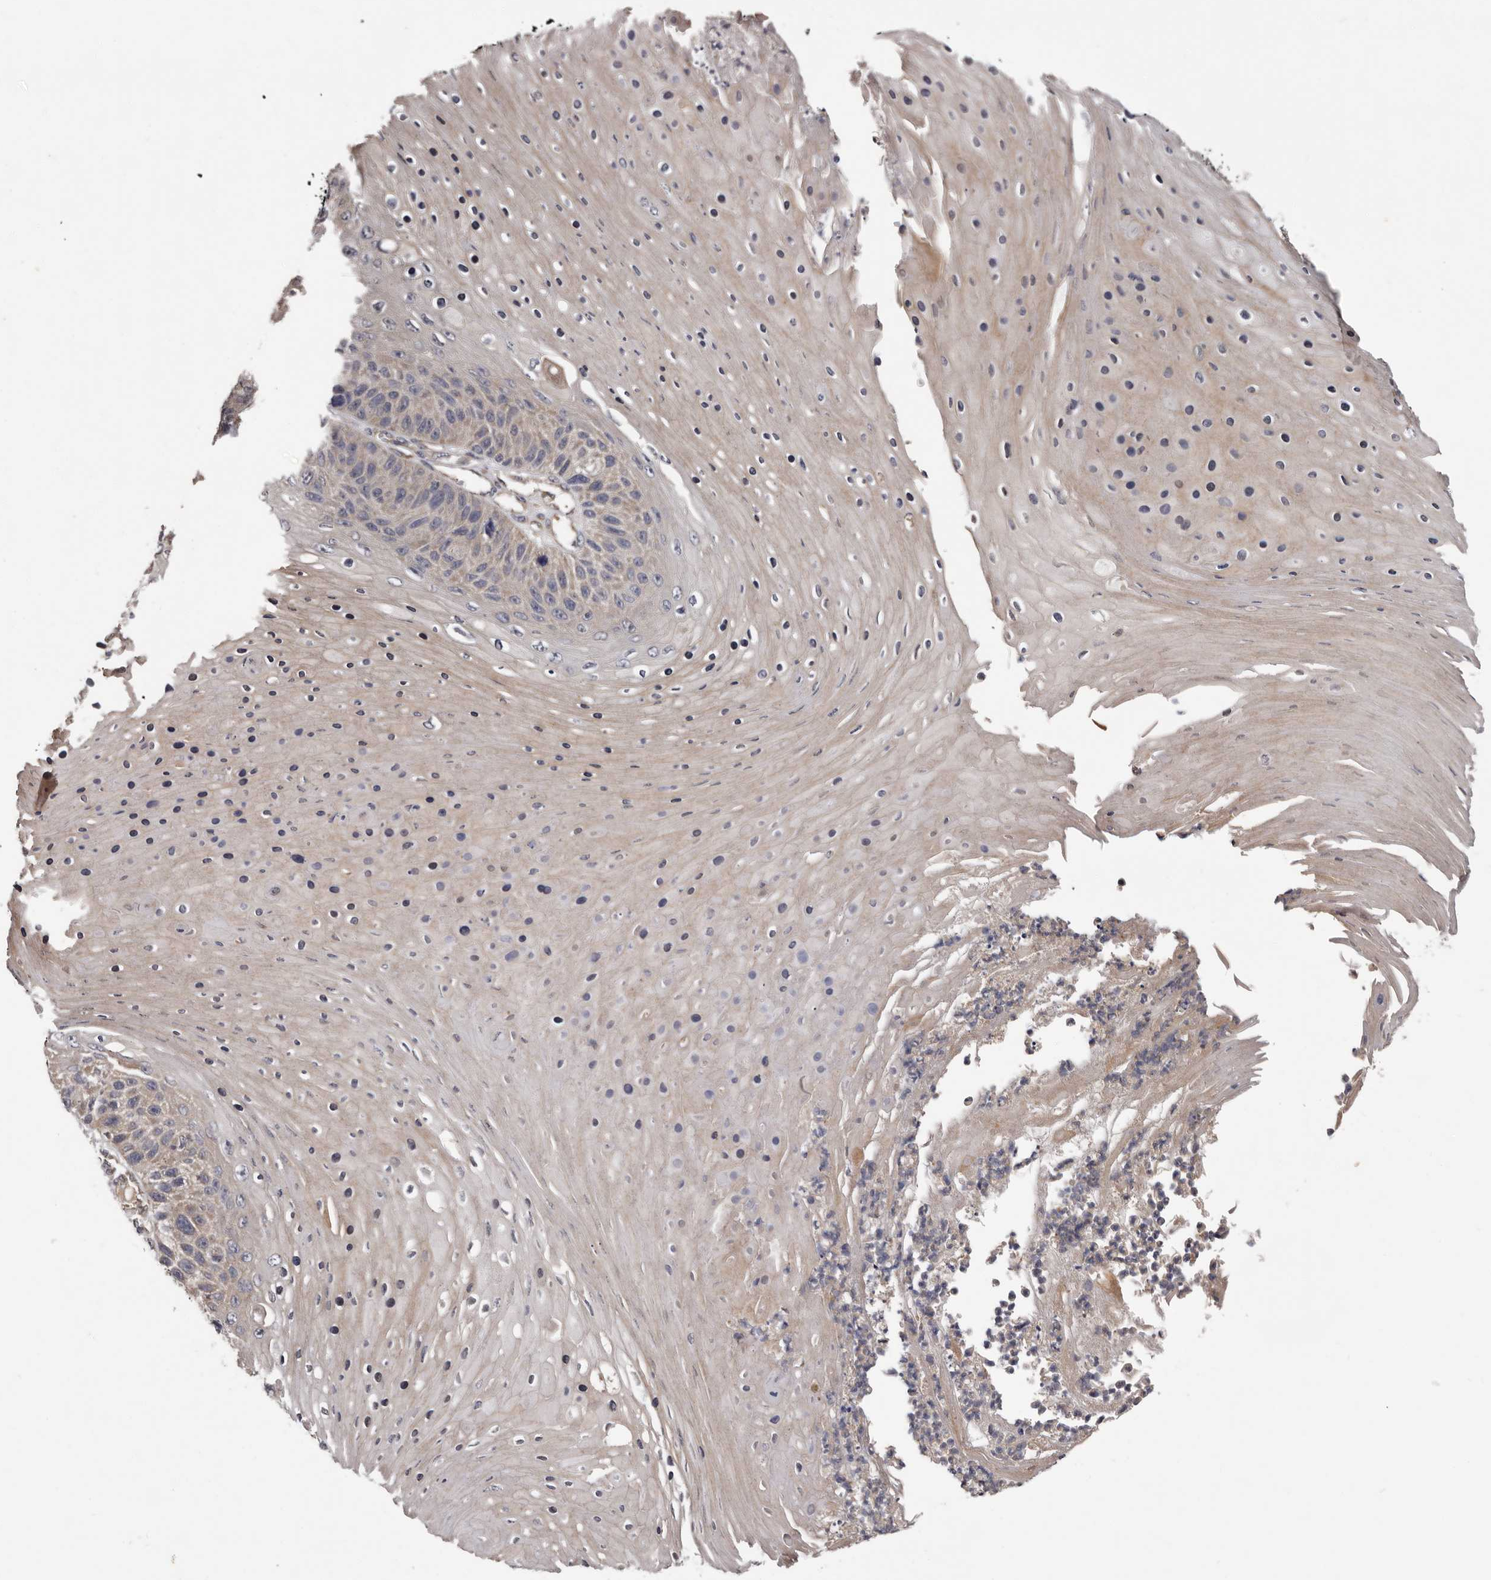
{"staining": {"intensity": "weak", "quantity": "<25%", "location": "cytoplasmic/membranous"}, "tissue": "skin cancer", "cell_type": "Tumor cells", "image_type": "cancer", "snomed": [{"axis": "morphology", "description": "Squamous cell carcinoma, NOS"}, {"axis": "topography", "description": "Skin"}], "caption": "This is an immunohistochemistry (IHC) image of human skin squamous cell carcinoma. There is no expression in tumor cells.", "gene": "PRKD1", "patient": {"sex": "female", "age": 88}}